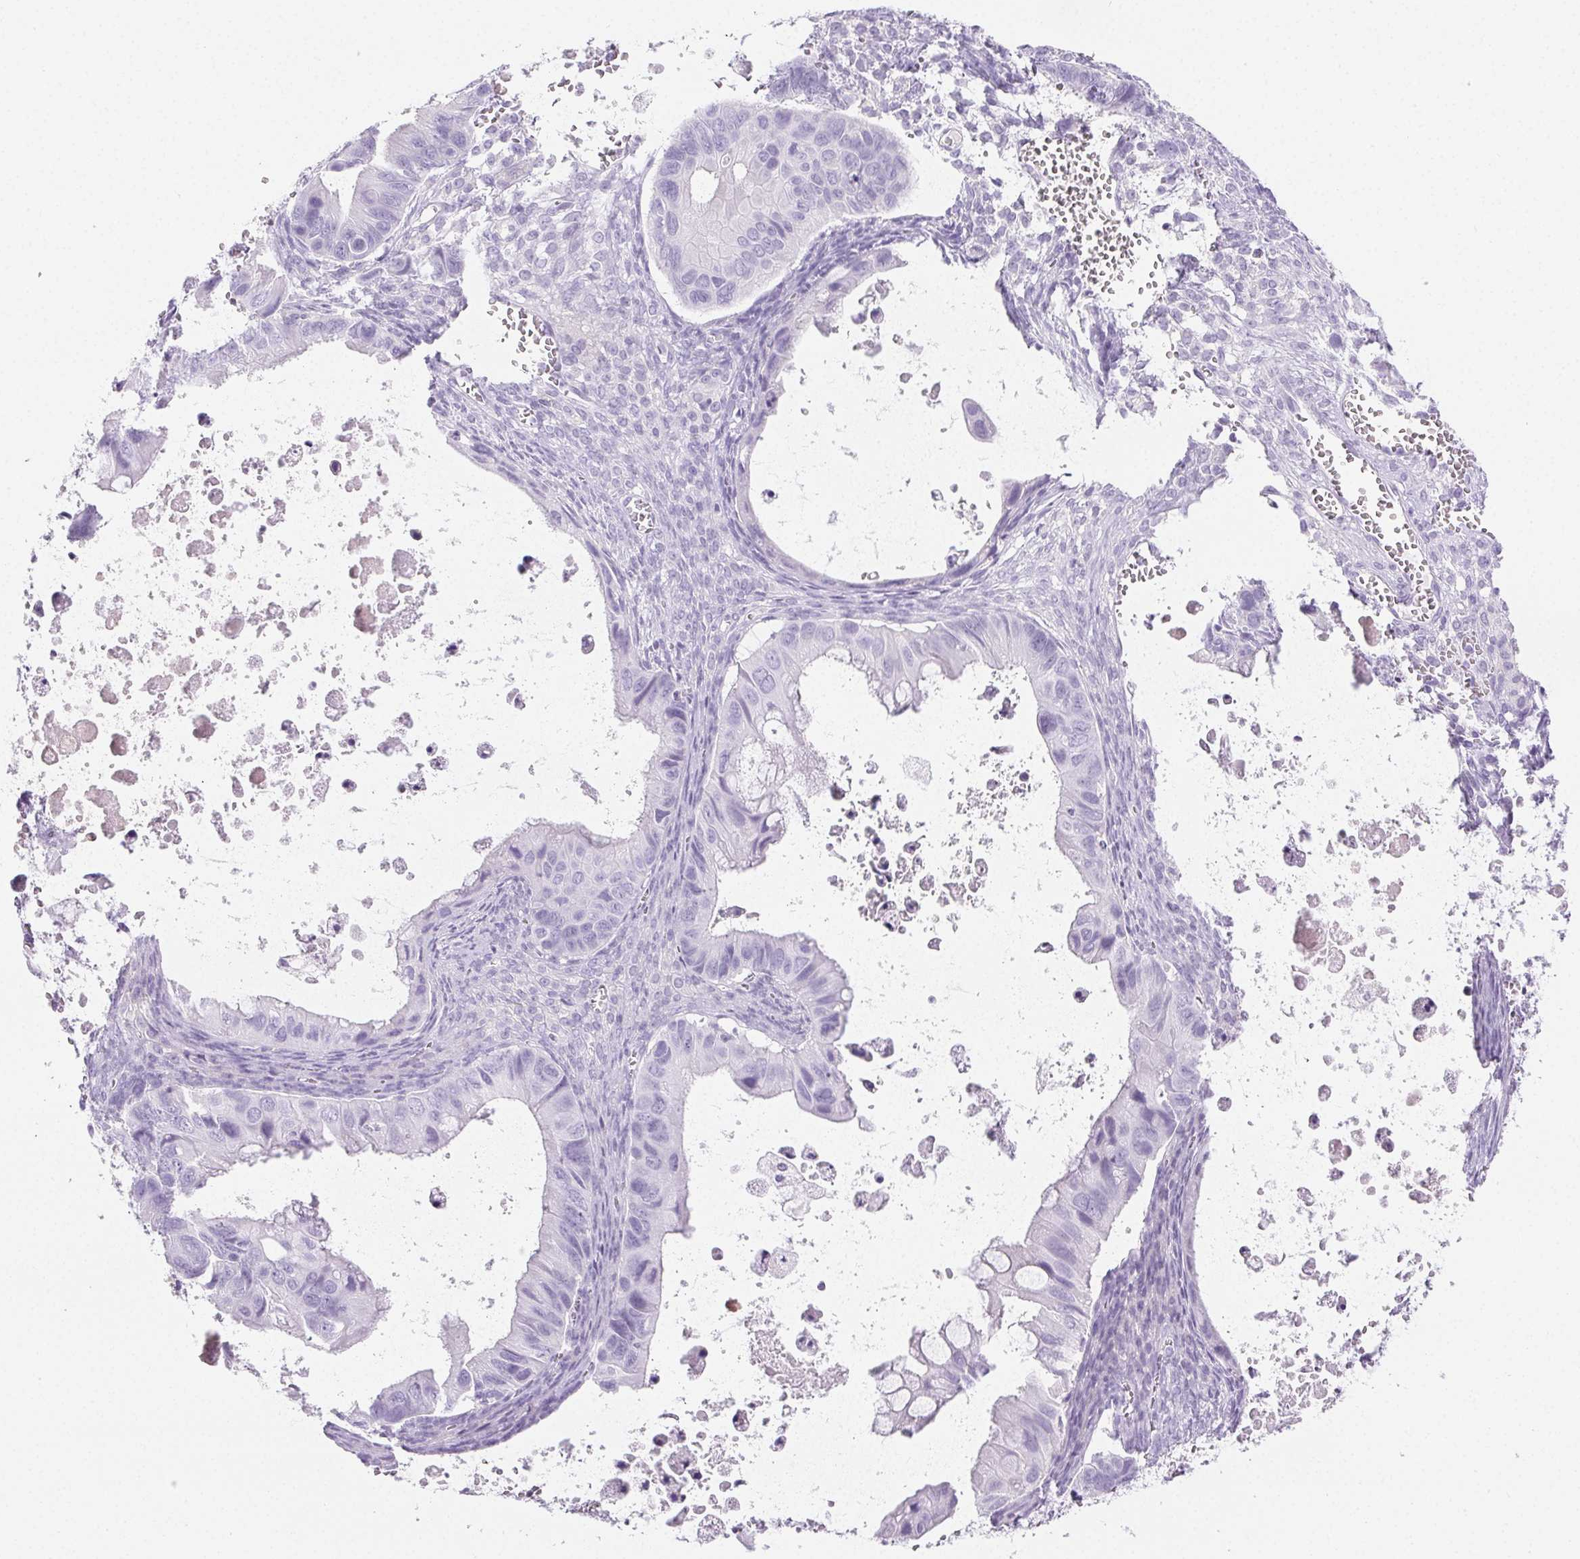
{"staining": {"intensity": "negative", "quantity": "none", "location": "none"}, "tissue": "ovarian cancer", "cell_type": "Tumor cells", "image_type": "cancer", "snomed": [{"axis": "morphology", "description": "Cystadenocarcinoma, mucinous, NOS"}, {"axis": "topography", "description": "Ovary"}], "caption": "This is an immunohistochemistry (IHC) photomicrograph of mucinous cystadenocarcinoma (ovarian). There is no staining in tumor cells.", "gene": "BEND2", "patient": {"sex": "female", "age": 64}}